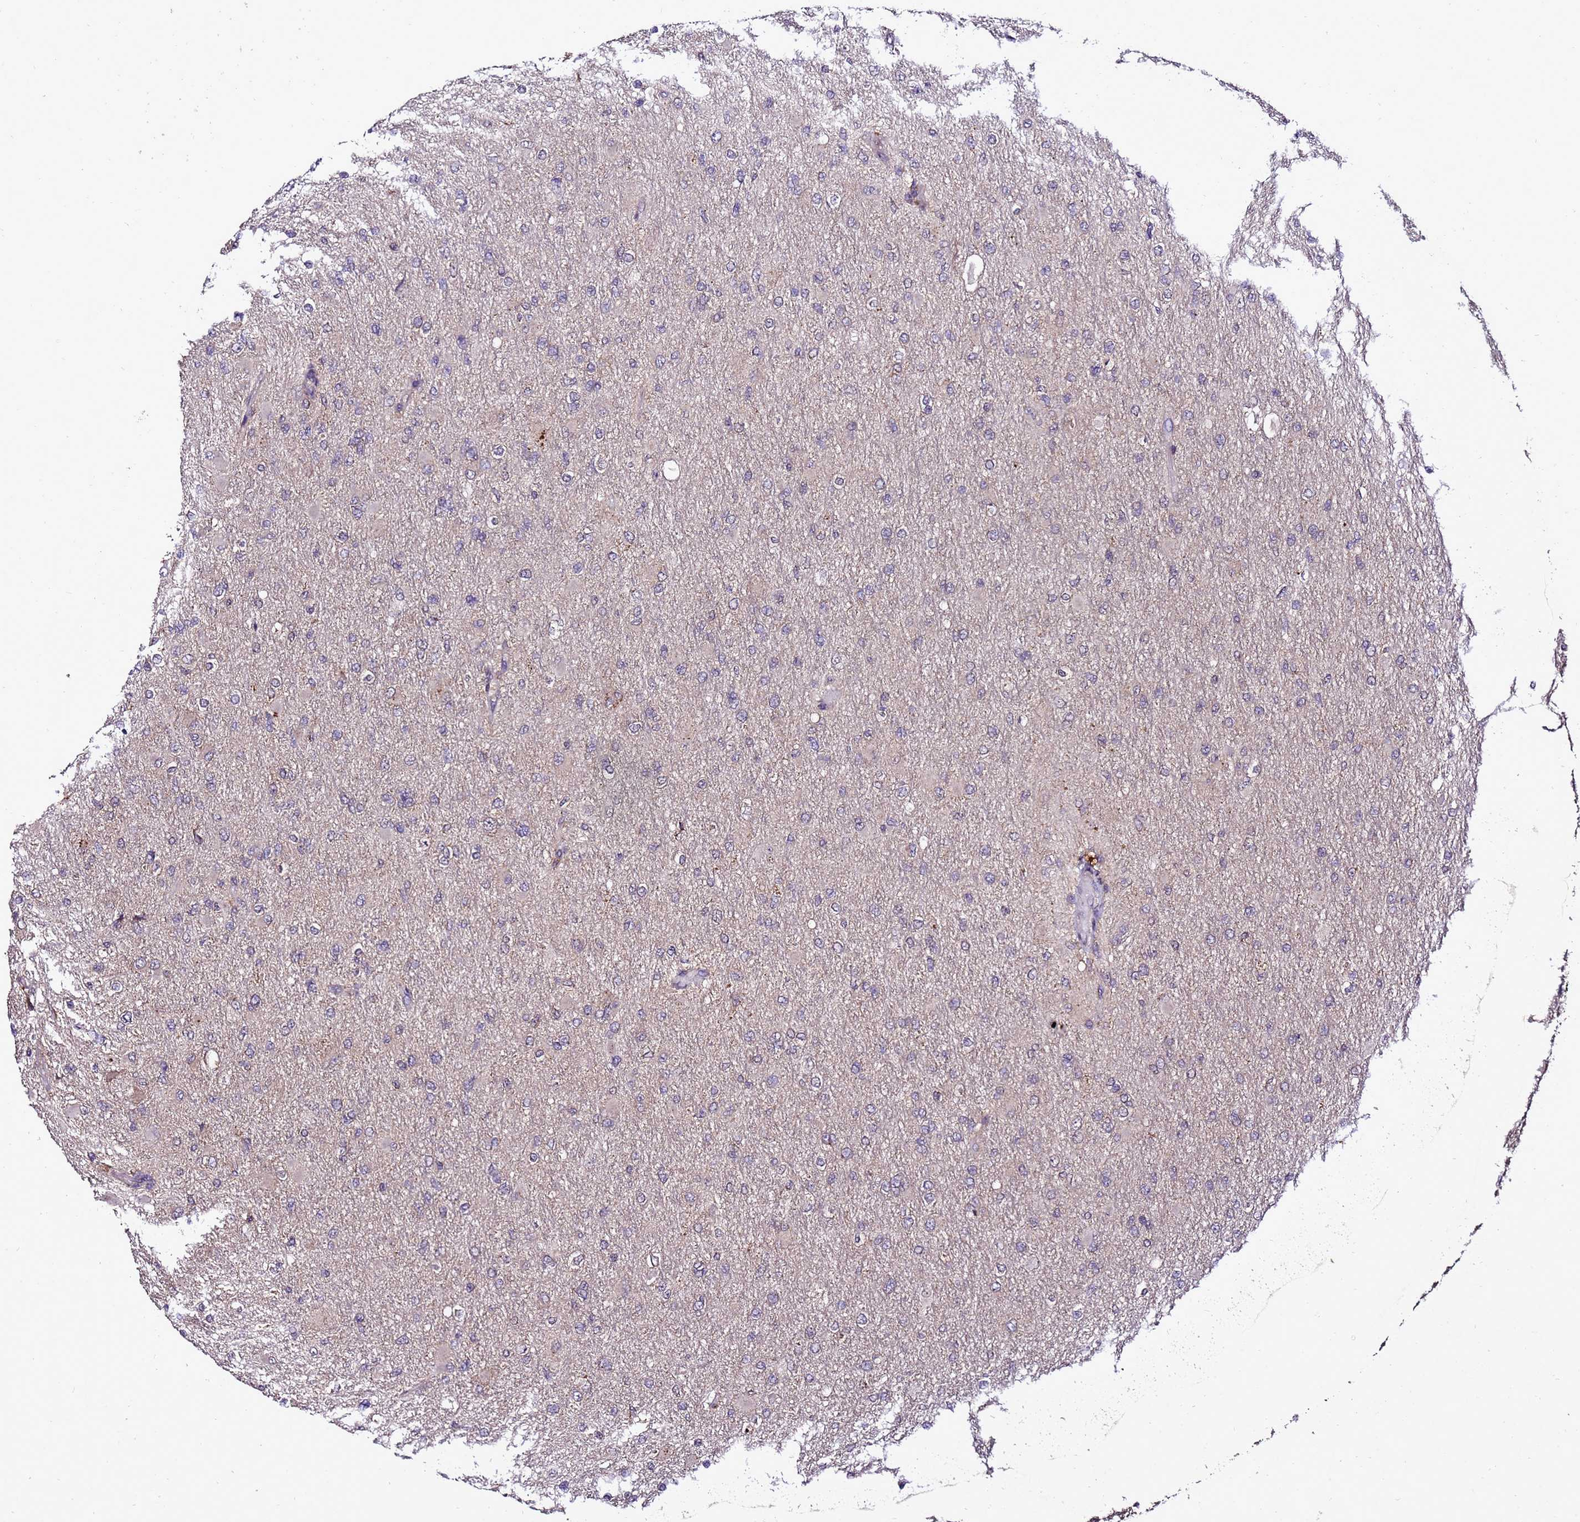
{"staining": {"intensity": "negative", "quantity": "none", "location": "none"}, "tissue": "glioma", "cell_type": "Tumor cells", "image_type": "cancer", "snomed": [{"axis": "morphology", "description": "Glioma, malignant, High grade"}, {"axis": "topography", "description": "Cerebral cortex"}], "caption": "Immunohistochemical staining of high-grade glioma (malignant) reveals no significant positivity in tumor cells.", "gene": "ZNF329", "patient": {"sex": "female", "age": 36}}